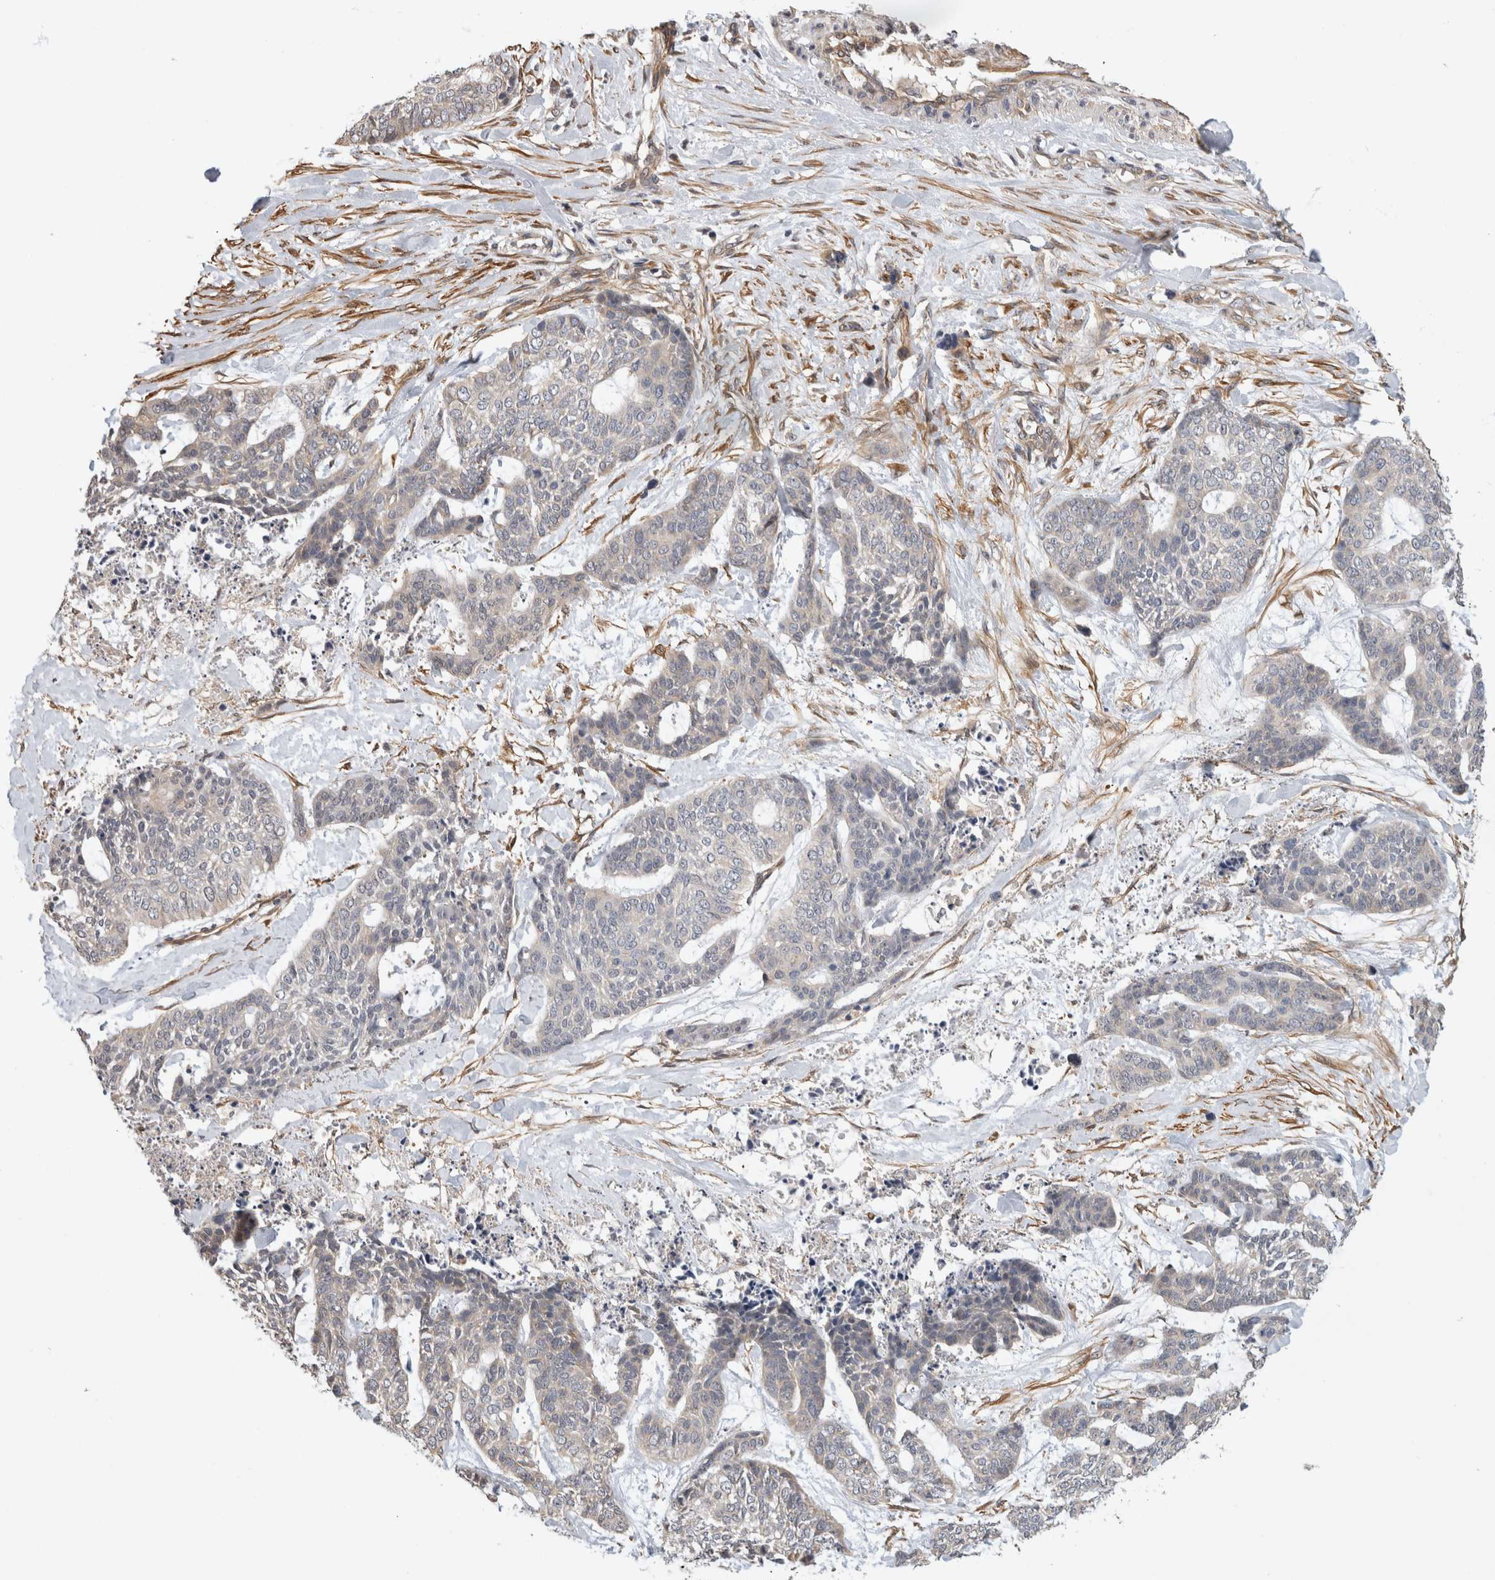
{"staining": {"intensity": "negative", "quantity": "none", "location": "none"}, "tissue": "skin cancer", "cell_type": "Tumor cells", "image_type": "cancer", "snomed": [{"axis": "morphology", "description": "Basal cell carcinoma"}, {"axis": "topography", "description": "Skin"}], "caption": "Tumor cells are negative for brown protein staining in skin cancer.", "gene": "PGM1", "patient": {"sex": "female", "age": 64}}